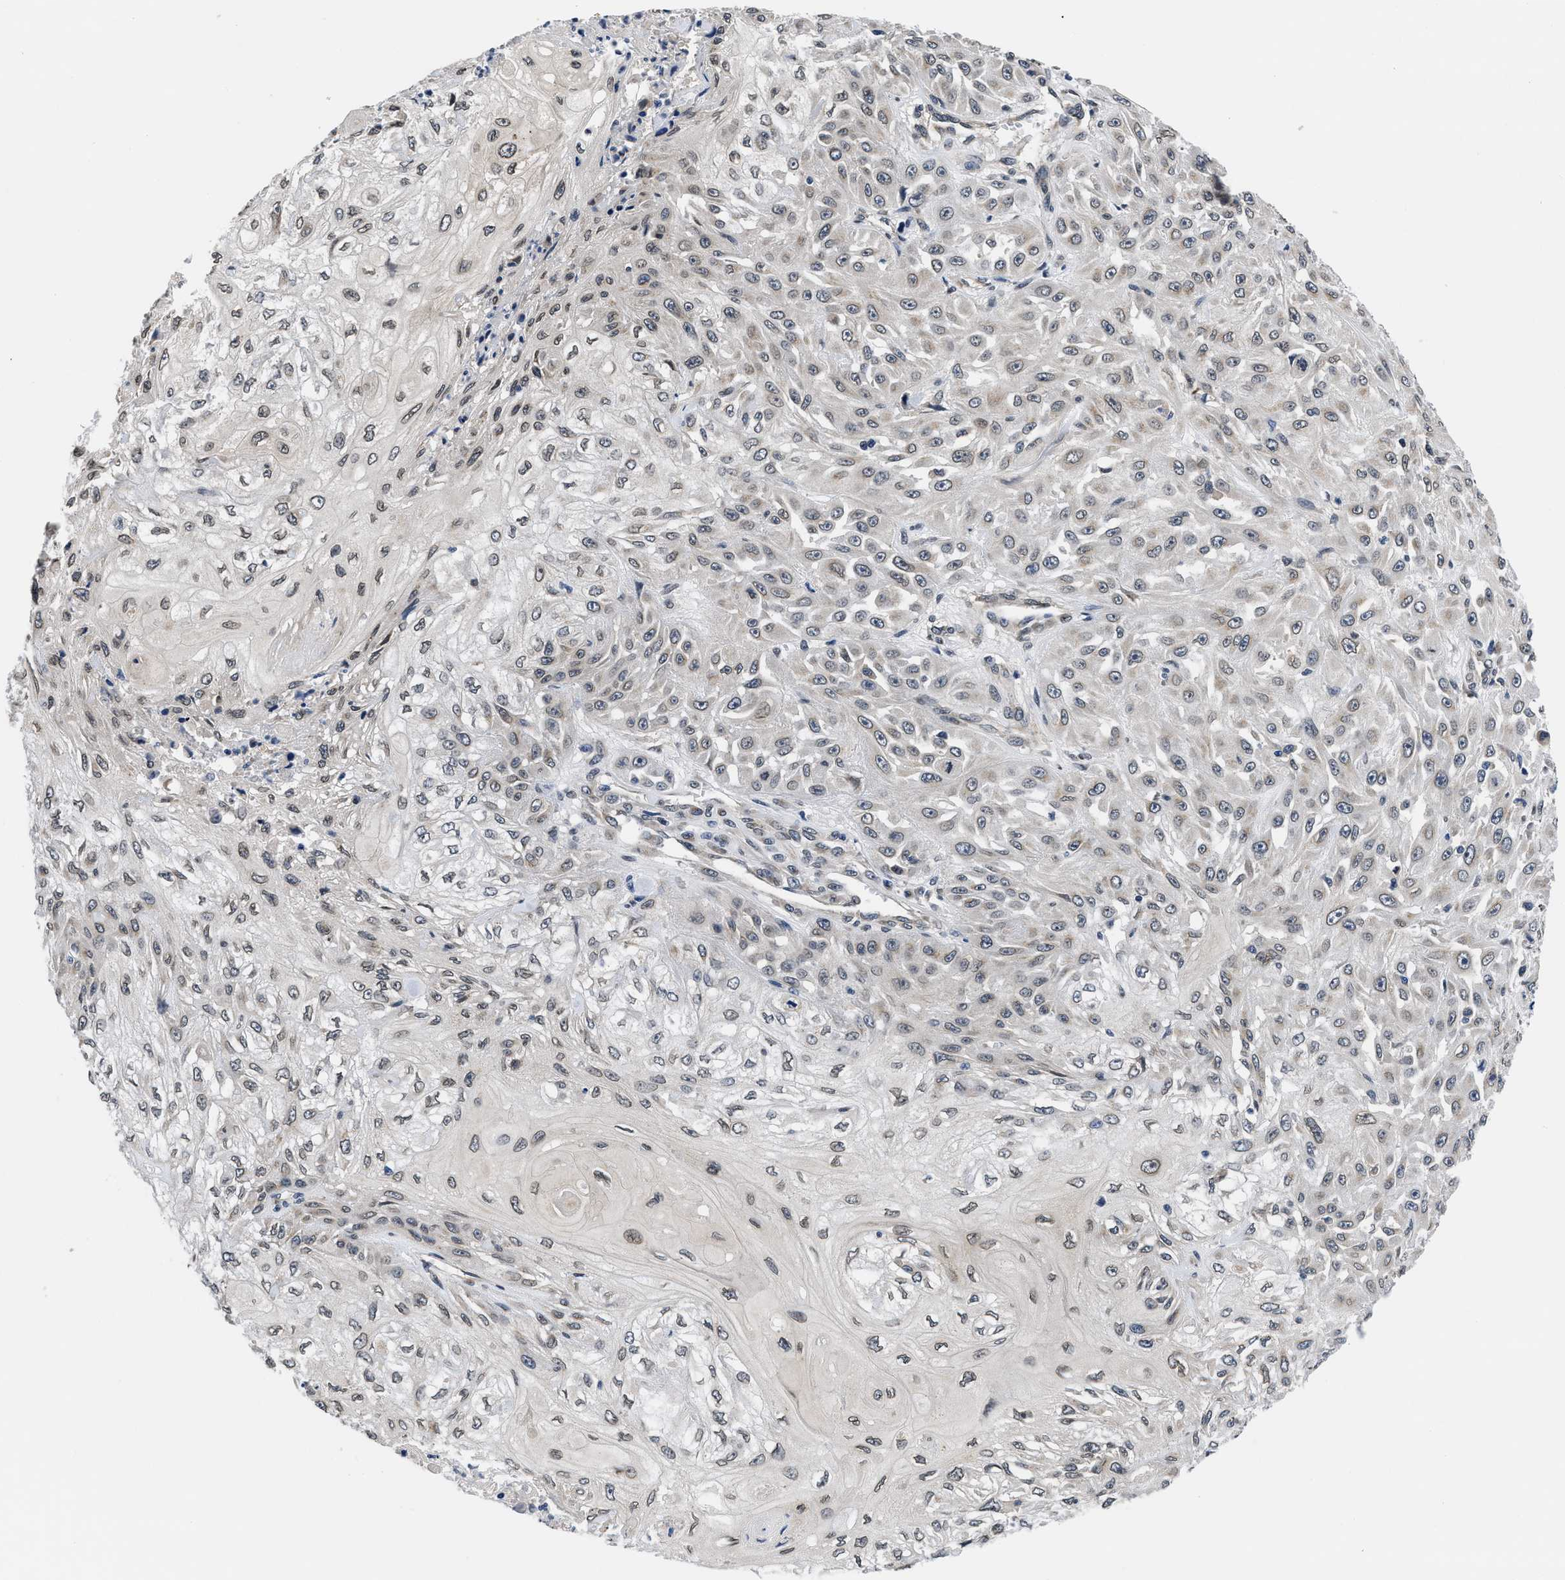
{"staining": {"intensity": "weak", "quantity": "25%-75%", "location": "nuclear"}, "tissue": "skin cancer", "cell_type": "Tumor cells", "image_type": "cancer", "snomed": [{"axis": "morphology", "description": "Squamous cell carcinoma, NOS"}, {"axis": "morphology", "description": "Squamous cell carcinoma, metastatic, NOS"}, {"axis": "topography", "description": "Skin"}, {"axis": "topography", "description": "Lymph node"}], "caption": "Protein staining of skin squamous cell carcinoma tissue reveals weak nuclear positivity in about 25%-75% of tumor cells.", "gene": "SNX10", "patient": {"sex": "male", "age": 75}}